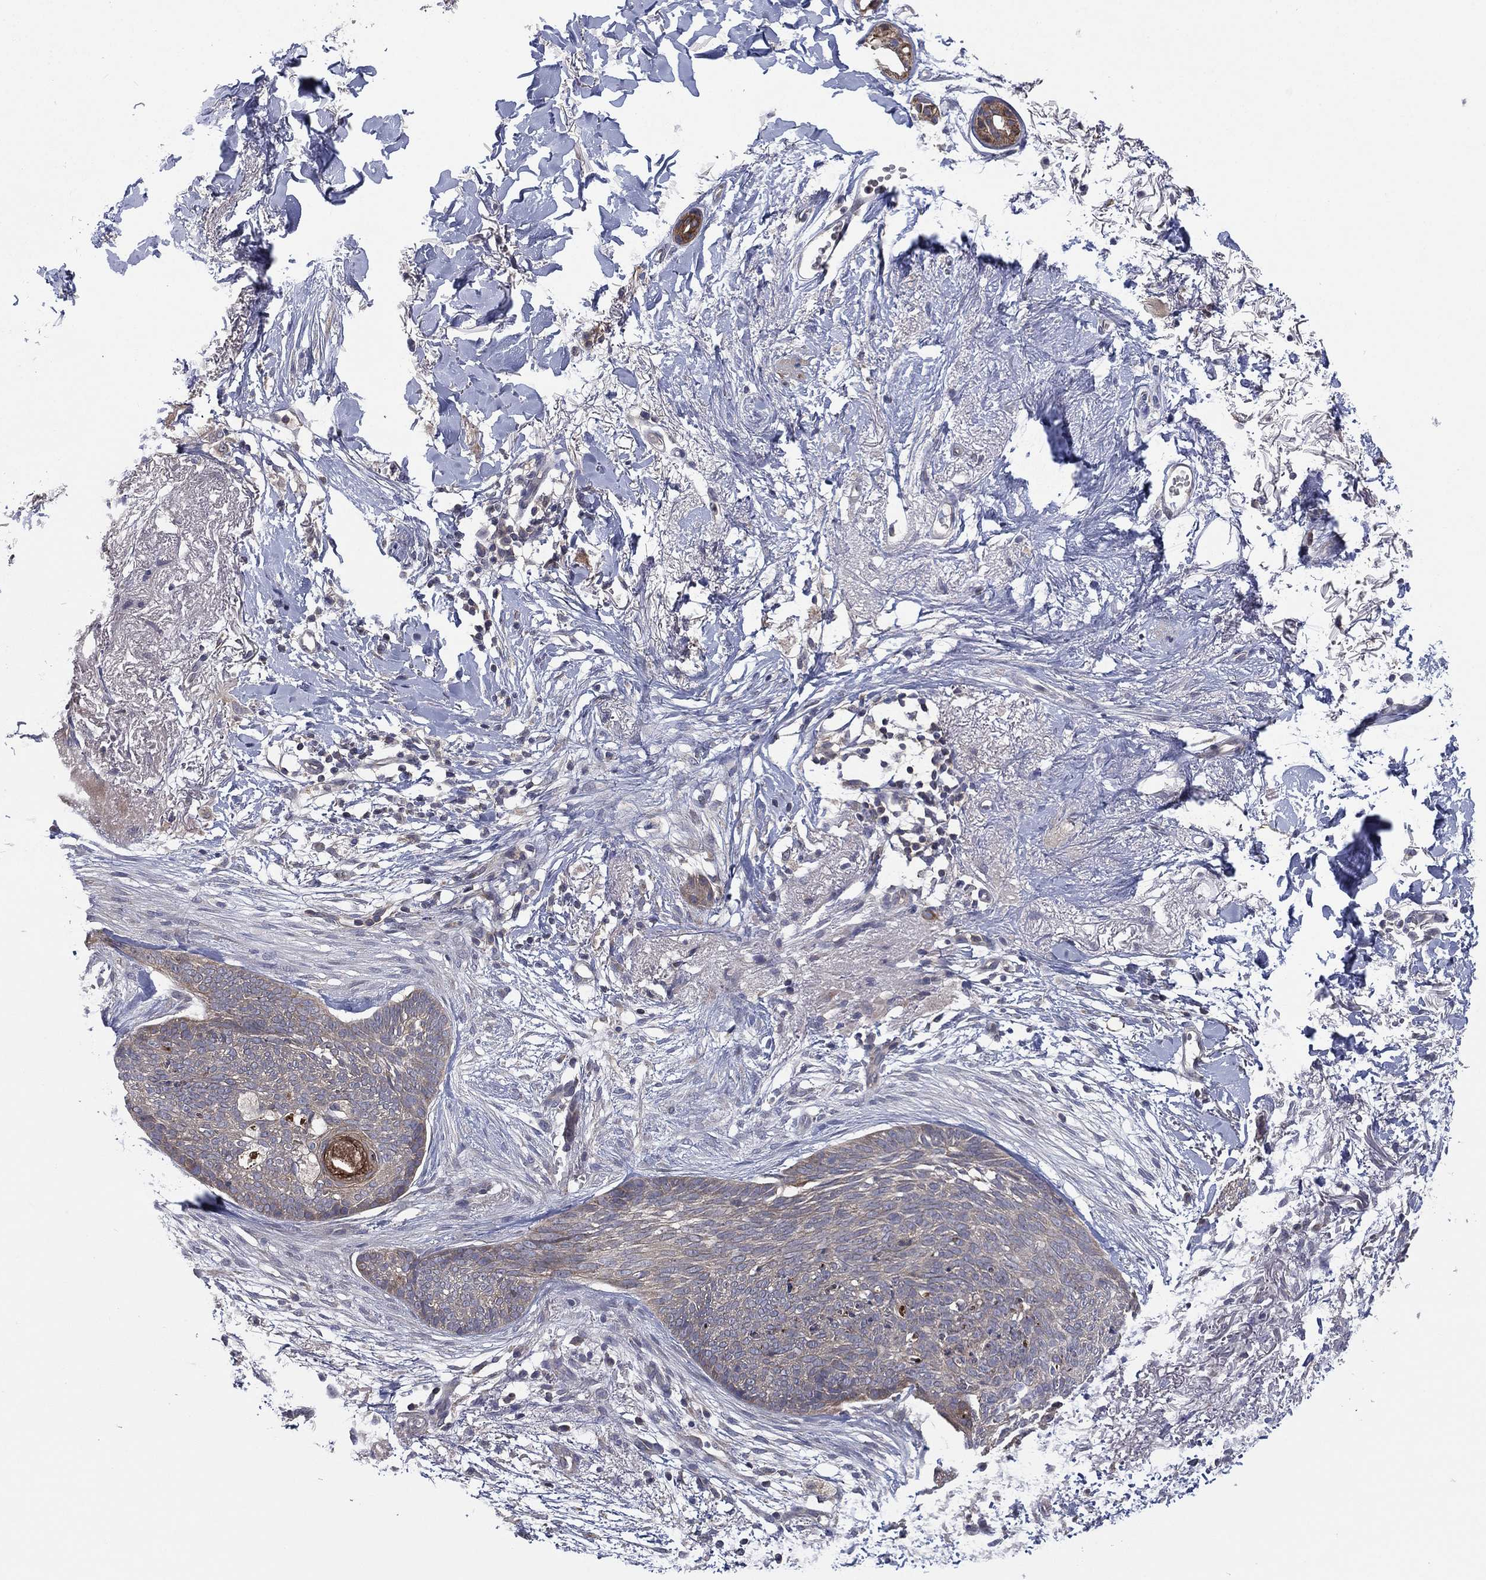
{"staining": {"intensity": "negative", "quantity": "none", "location": "none"}, "tissue": "skin cancer", "cell_type": "Tumor cells", "image_type": "cancer", "snomed": [{"axis": "morphology", "description": "Normal tissue, NOS"}, {"axis": "morphology", "description": "Basal cell carcinoma"}, {"axis": "topography", "description": "Skin"}], "caption": "An image of basal cell carcinoma (skin) stained for a protein demonstrates no brown staining in tumor cells.", "gene": "MPP7", "patient": {"sex": "male", "age": 84}}